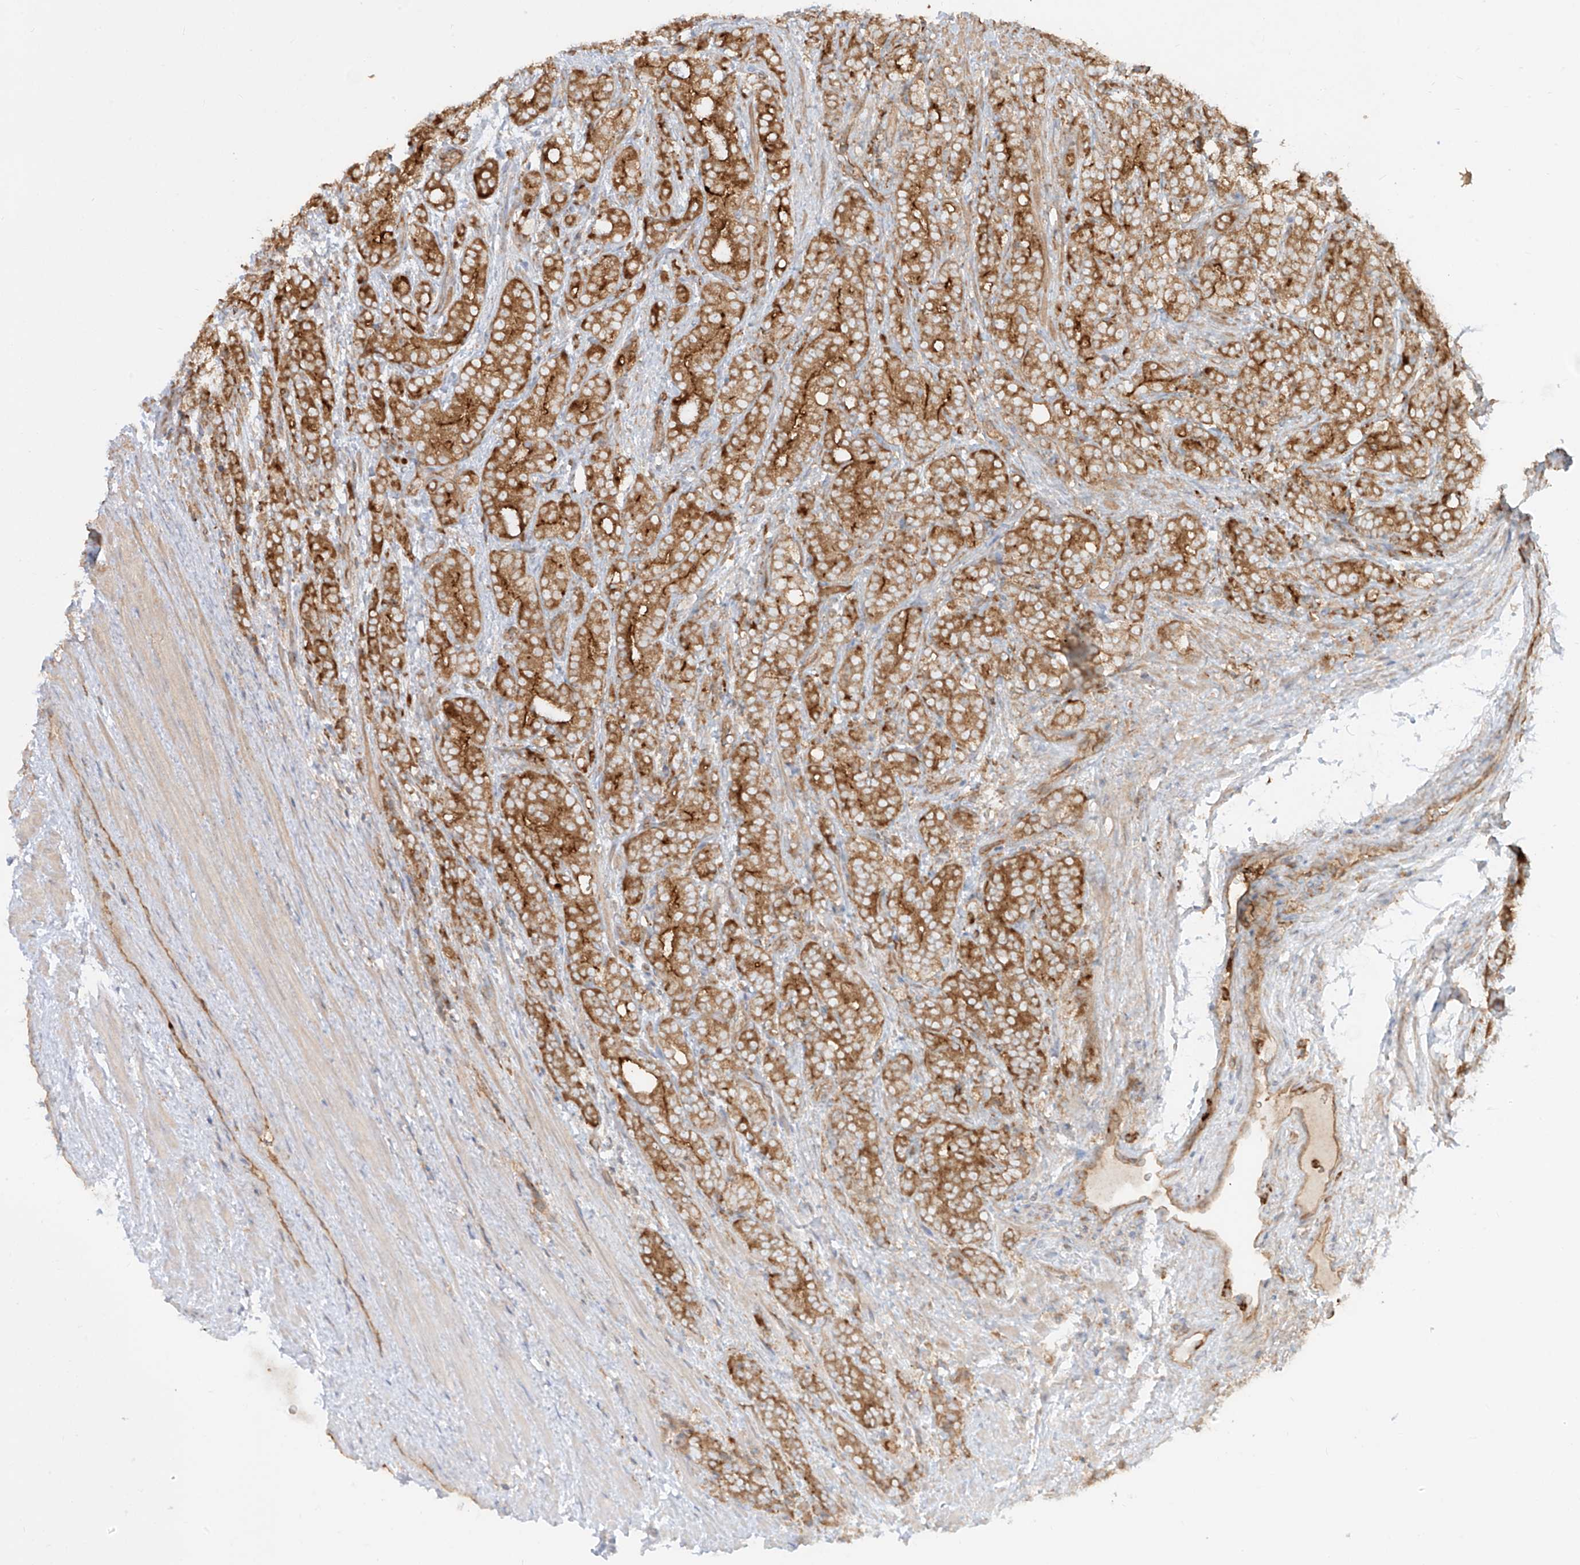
{"staining": {"intensity": "strong", "quantity": ">75%", "location": "cytoplasmic/membranous"}, "tissue": "prostate cancer", "cell_type": "Tumor cells", "image_type": "cancer", "snomed": [{"axis": "morphology", "description": "Adenocarcinoma, High grade"}, {"axis": "topography", "description": "Prostate"}], "caption": "About >75% of tumor cells in human high-grade adenocarcinoma (prostate) demonstrate strong cytoplasmic/membranous protein expression as visualized by brown immunohistochemical staining.", "gene": "CCDC115", "patient": {"sex": "male", "age": 57}}